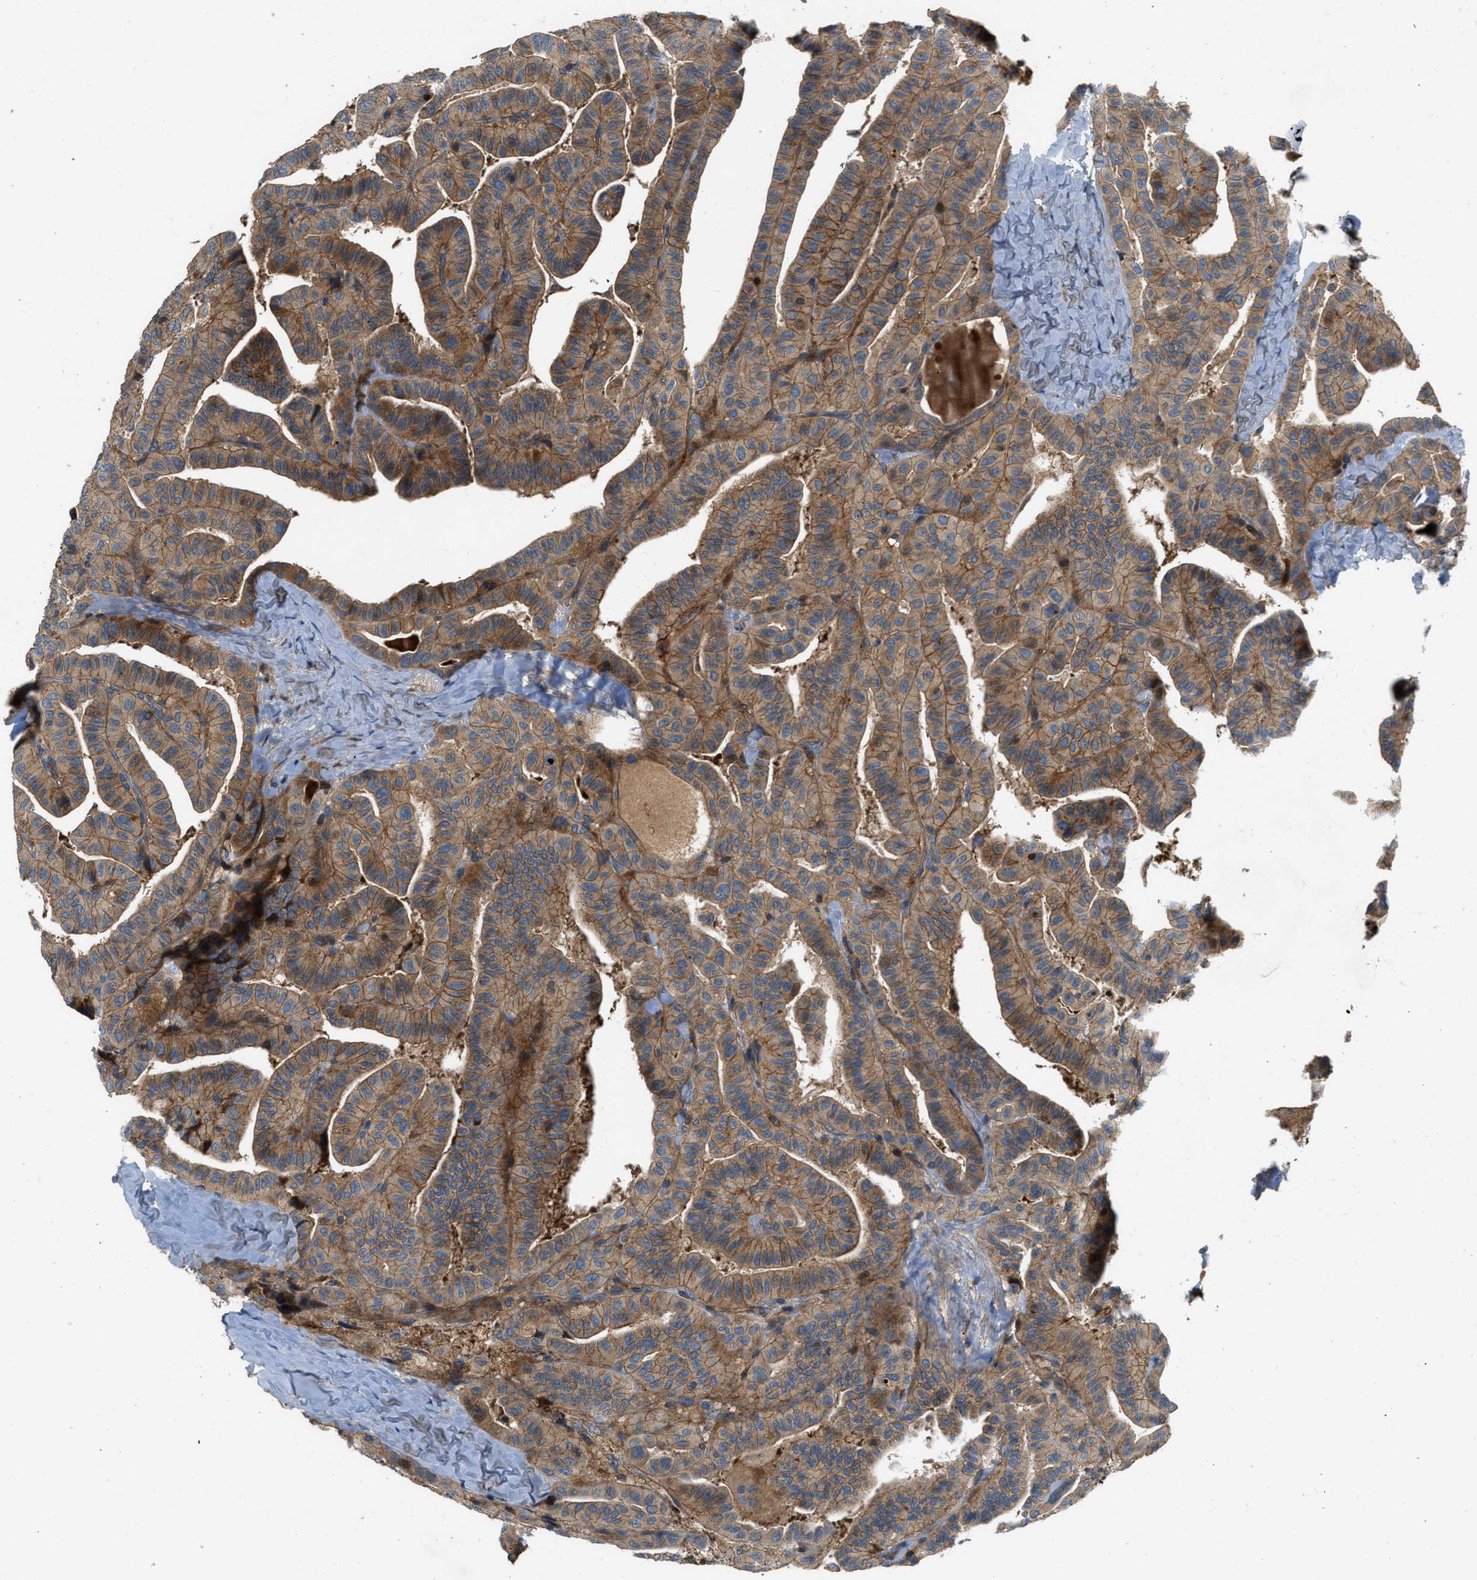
{"staining": {"intensity": "moderate", "quantity": ">75%", "location": "cytoplasmic/membranous"}, "tissue": "thyroid cancer", "cell_type": "Tumor cells", "image_type": "cancer", "snomed": [{"axis": "morphology", "description": "Papillary adenocarcinoma, NOS"}, {"axis": "topography", "description": "Thyroid gland"}], "caption": "The micrograph shows immunohistochemical staining of thyroid cancer. There is moderate cytoplasmic/membranous positivity is identified in about >75% of tumor cells.", "gene": "CNNM3", "patient": {"sex": "male", "age": 77}}